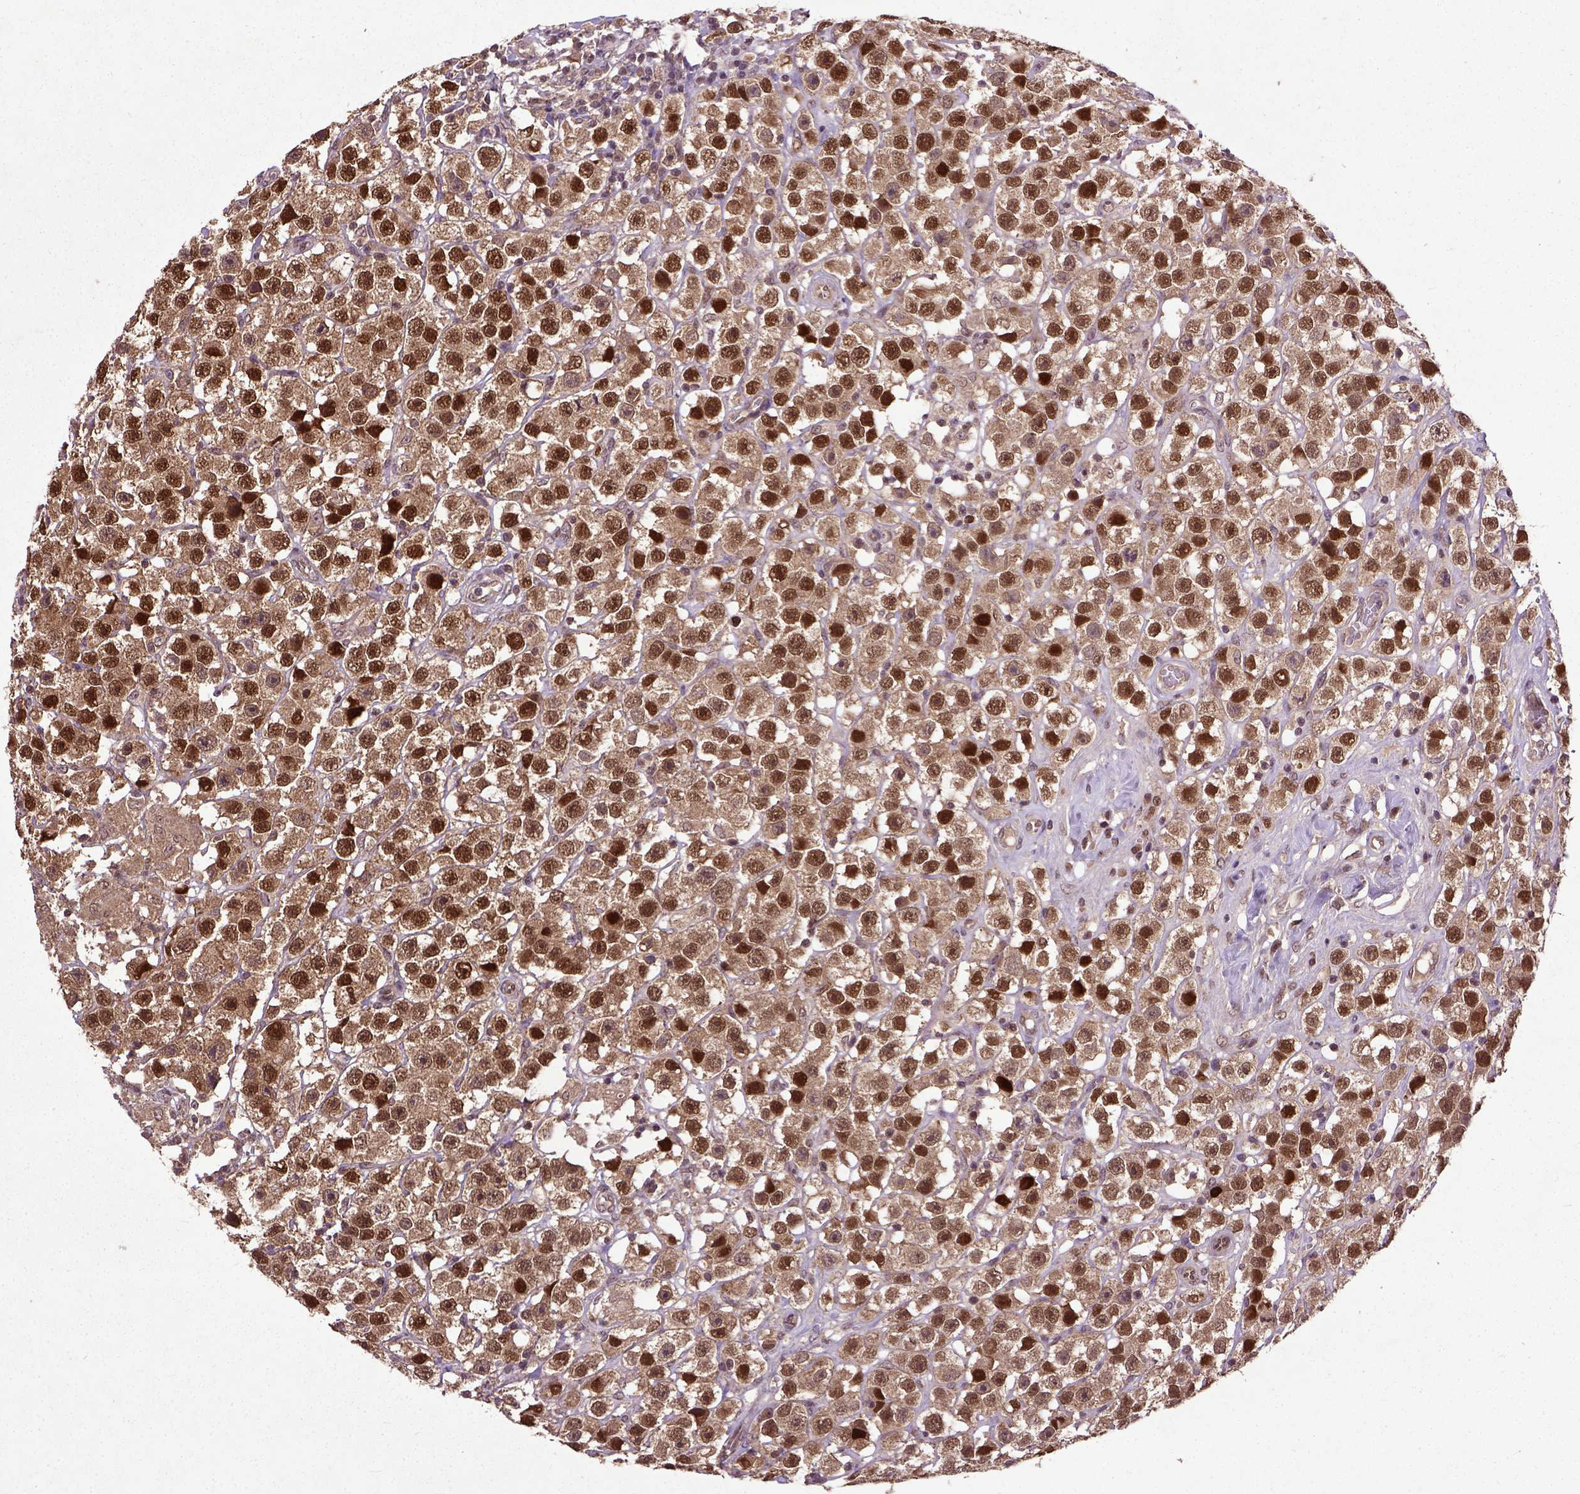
{"staining": {"intensity": "strong", "quantity": ">75%", "location": "cytoplasmic/membranous,nuclear"}, "tissue": "testis cancer", "cell_type": "Tumor cells", "image_type": "cancer", "snomed": [{"axis": "morphology", "description": "Seminoma, NOS"}, {"axis": "topography", "description": "Testis"}], "caption": "Brown immunohistochemical staining in human testis seminoma displays strong cytoplasmic/membranous and nuclear expression in about >75% of tumor cells. Using DAB (3,3'-diaminobenzidine) (brown) and hematoxylin (blue) stains, captured at high magnification using brightfield microscopy.", "gene": "UBA3", "patient": {"sex": "male", "age": 45}}